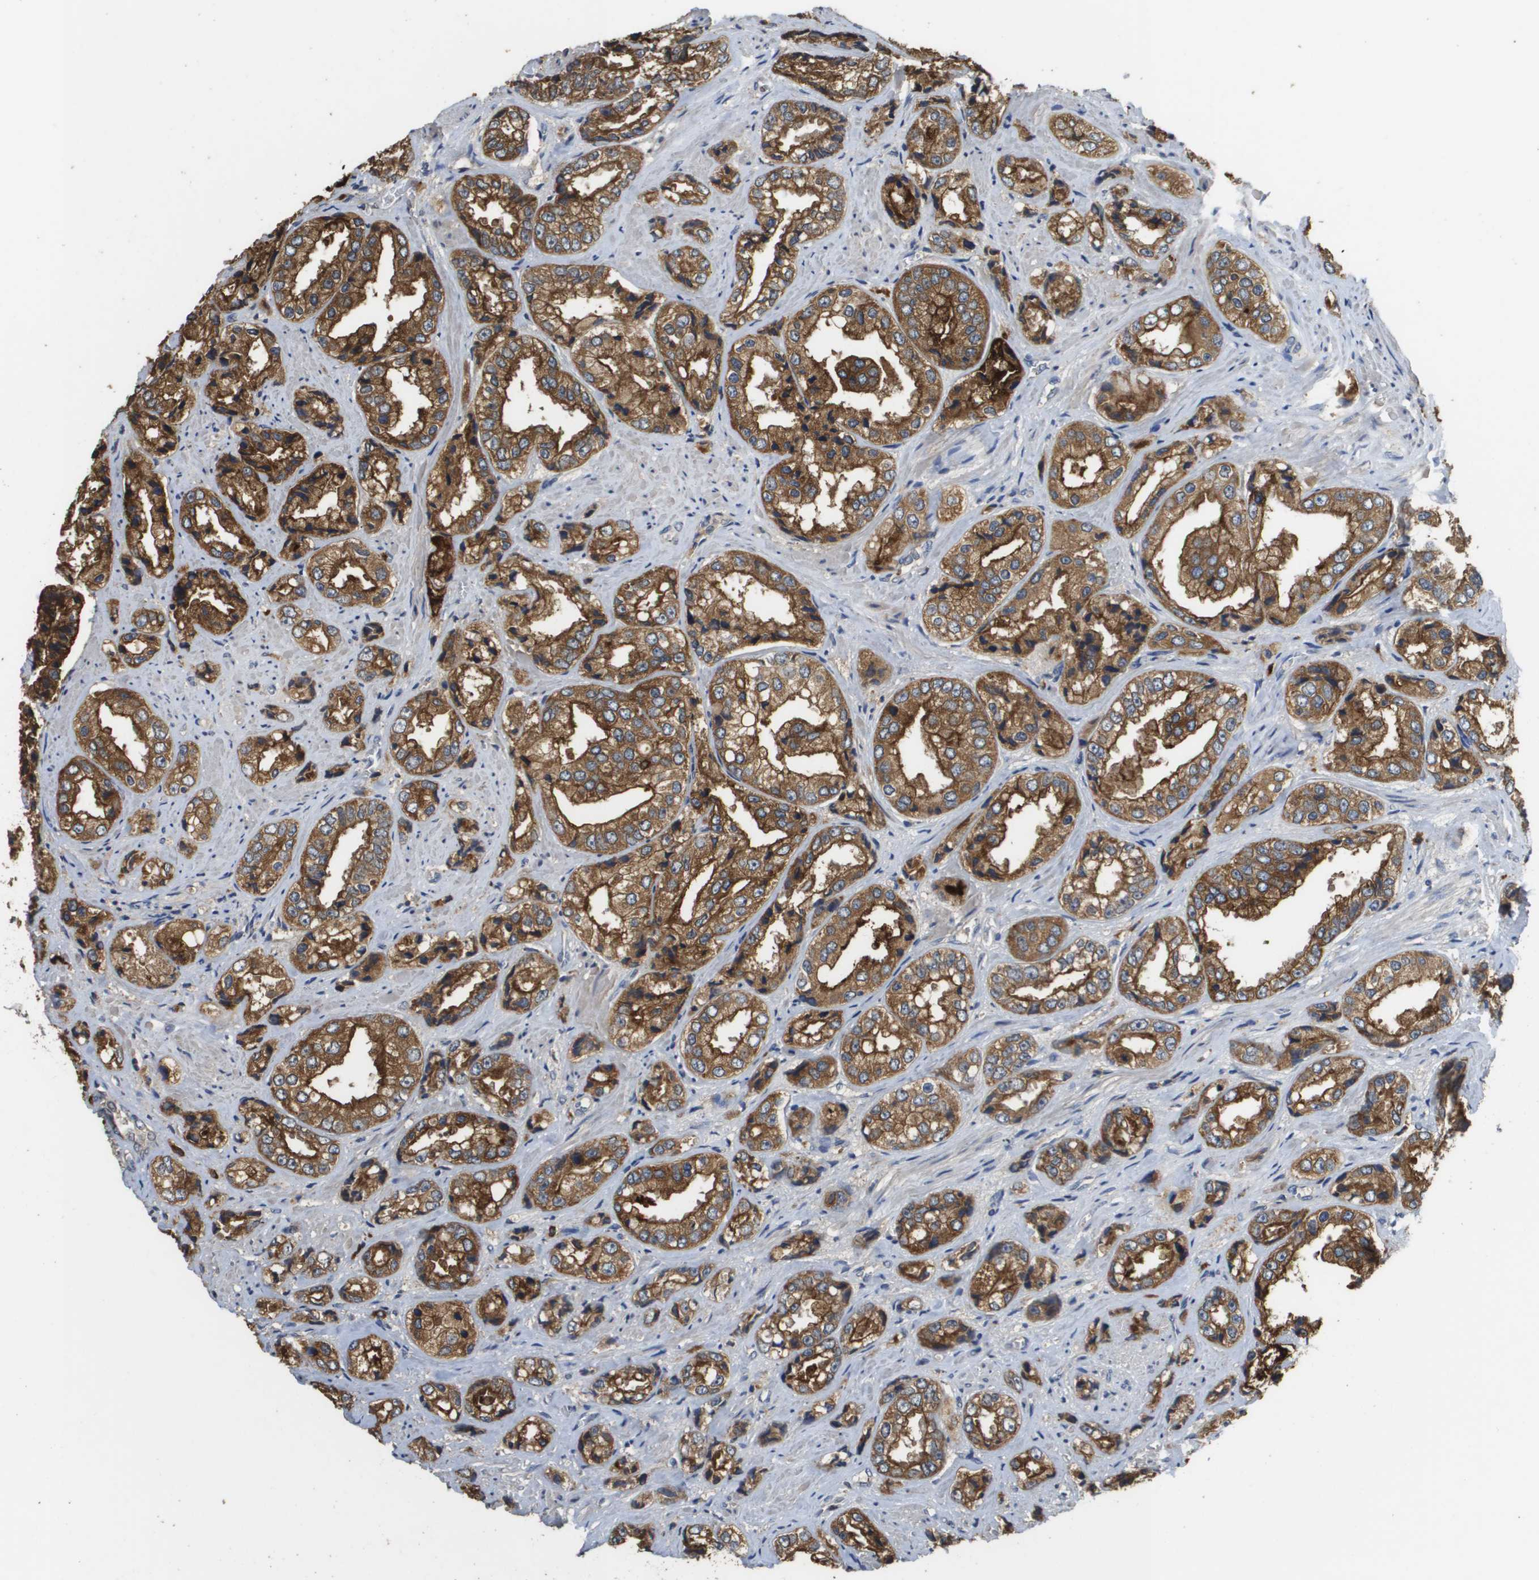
{"staining": {"intensity": "moderate", "quantity": ">75%", "location": "cytoplasmic/membranous"}, "tissue": "prostate cancer", "cell_type": "Tumor cells", "image_type": "cancer", "snomed": [{"axis": "morphology", "description": "Adenocarcinoma, High grade"}, {"axis": "topography", "description": "Prostate"}], "caption": "Immunohistochemistry image of neoplastic tissue: human prostate cancer (adenocarcinoma (high-grade)) stained using immunohistochemistry (IHC) shows medium levels of moderate protein expression localized specifically in the cytoplasmic/membranous of tumor cells, appearing as a cytoplasmic/membranous brown color.", "gene": "RAB27B", "patient": {"sex": "male", "age": 61}}